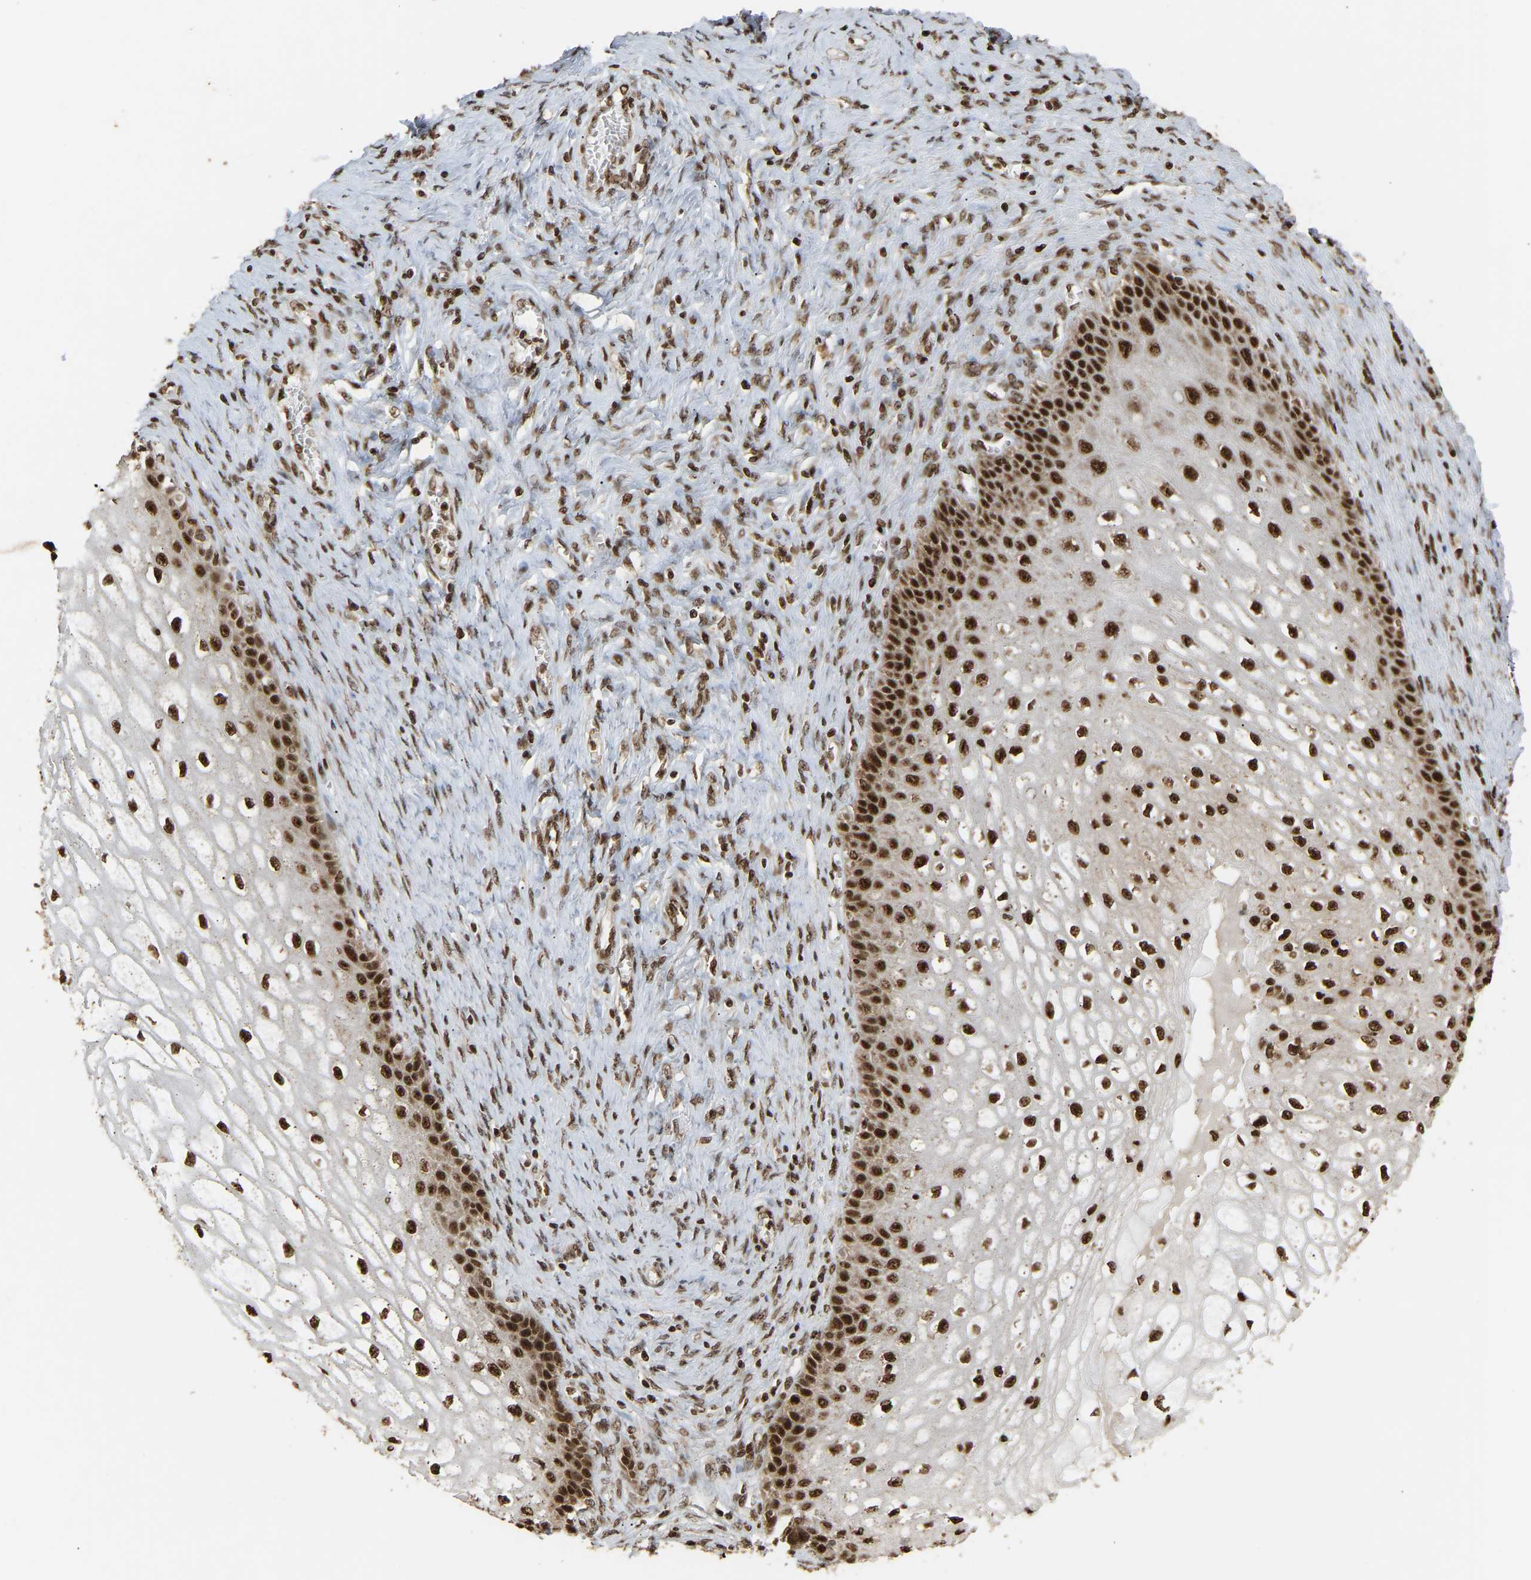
{"staining": {"intensity": "strong", "quantity": ">75%", "location": "nuclear"}, "tissue": "cervical cancer", "cell_type": "Tumor cells", "image_type": "cancer", "snomed": [{"axis": "morphology", "description": "Adenocarcinoma, NOS"}, {"axis": "topography", "description": "Cervix"}], "caption": "The histopathology image reveals a brown stain indicating the presence of a protein in the nuclear of tumor cells in cervical adenocarcinoma.", "gene": "ALYREF", "patient": {"sex": "female", "age": 44}}